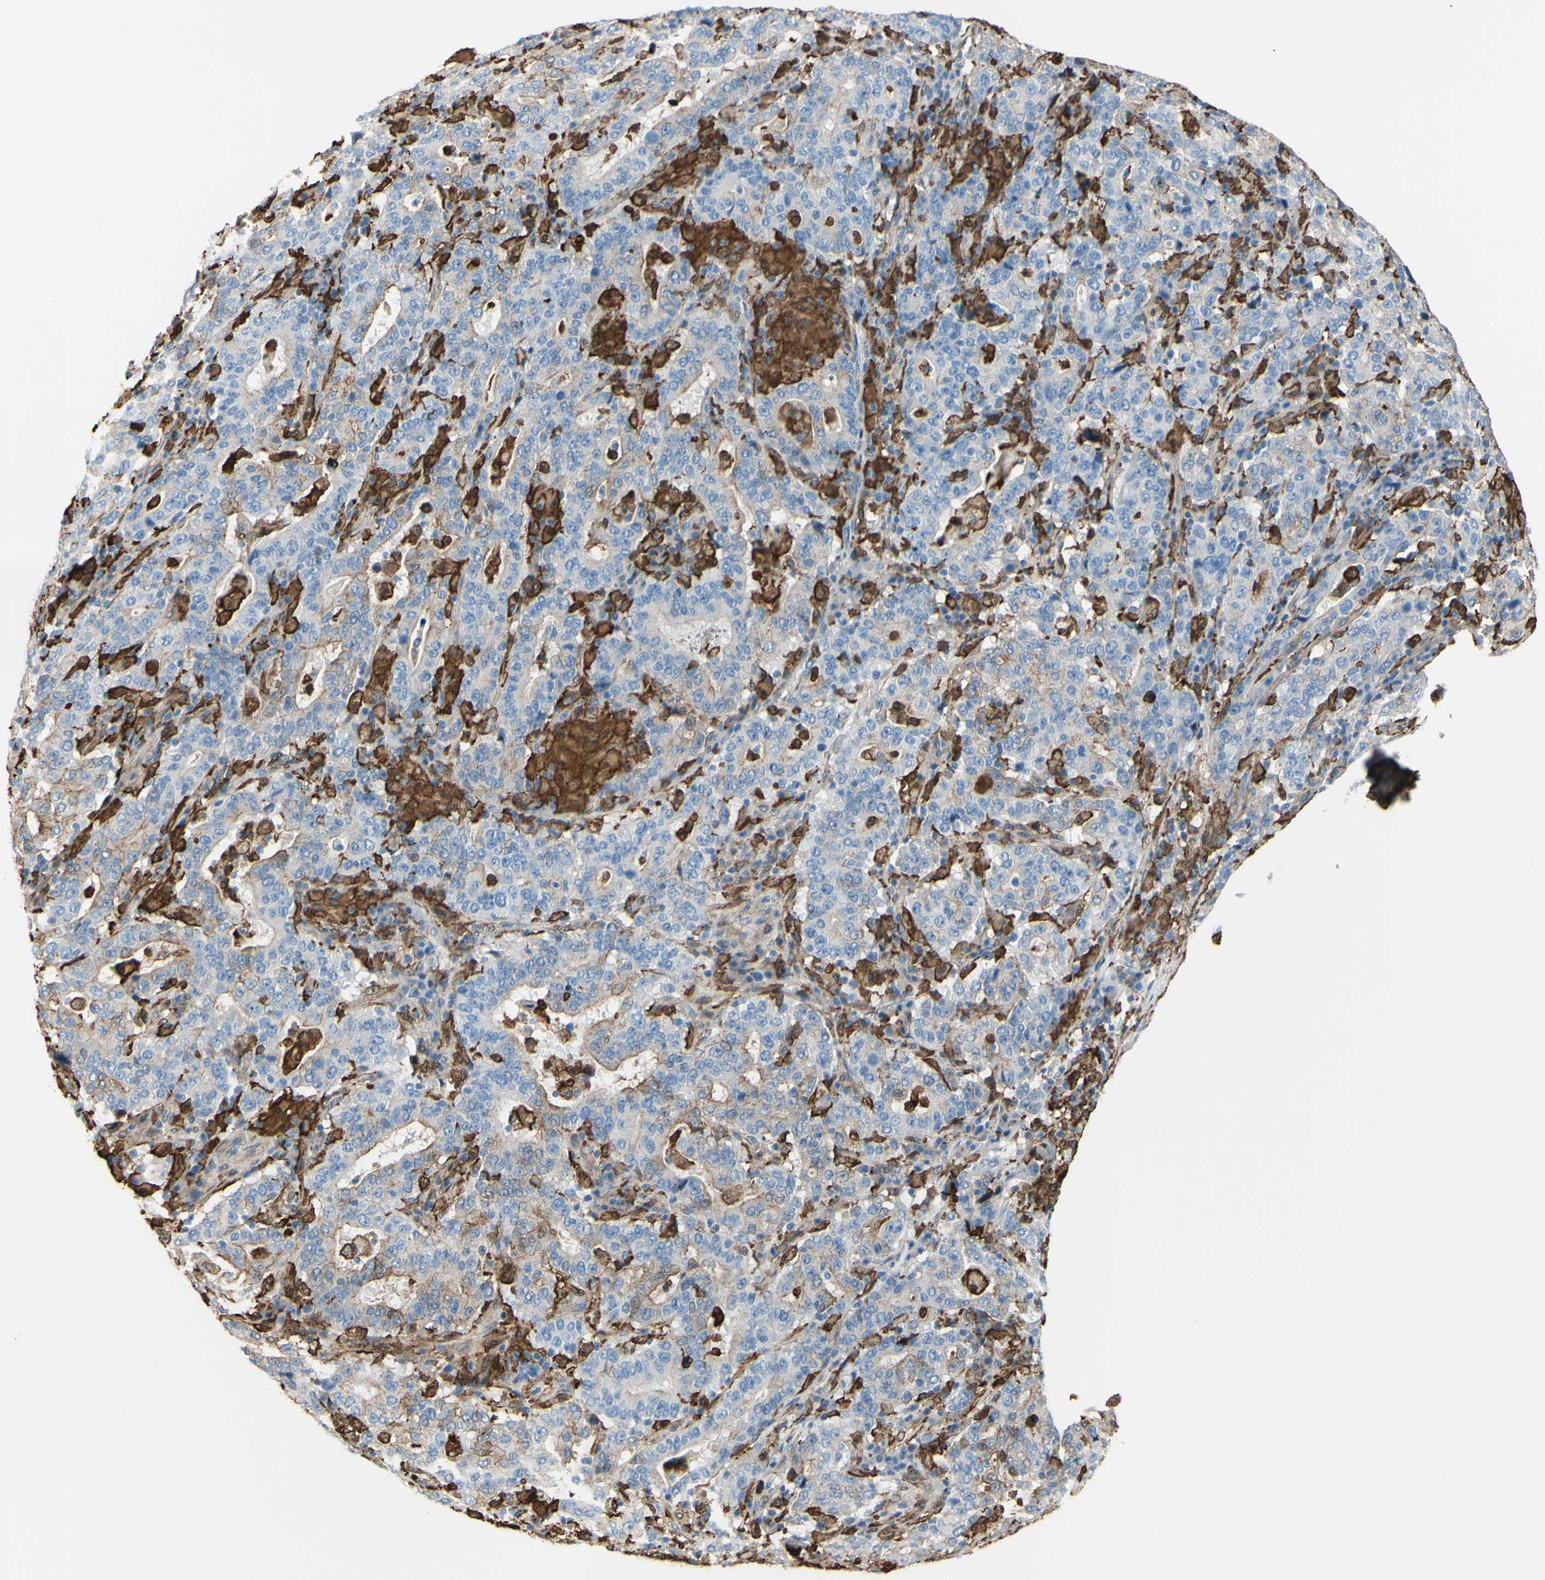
{"staining": {"intensity": "negative", "quantity": "none", "location": "none"}, "tissue": "stomach cancer", "cell_type": "Tumor cells", "image_type": "cancer", "snomed": [{"axis": "morphology", "description": "Normal tissue, NOS"}, {"axis": "morphology", "description": "Adenocarcinoma, NOS"}, {"axis": "topography", "description": "Stomach, upper"}, {"axis": "topography", "description": "Stomach"}], "caption": "A histopathology image of adenocarcinoma (stomach) stained for a protein displays no brown staining in tumor cells.", "gene": "GSN", "patient": {"sex": "male", "age": 59}}